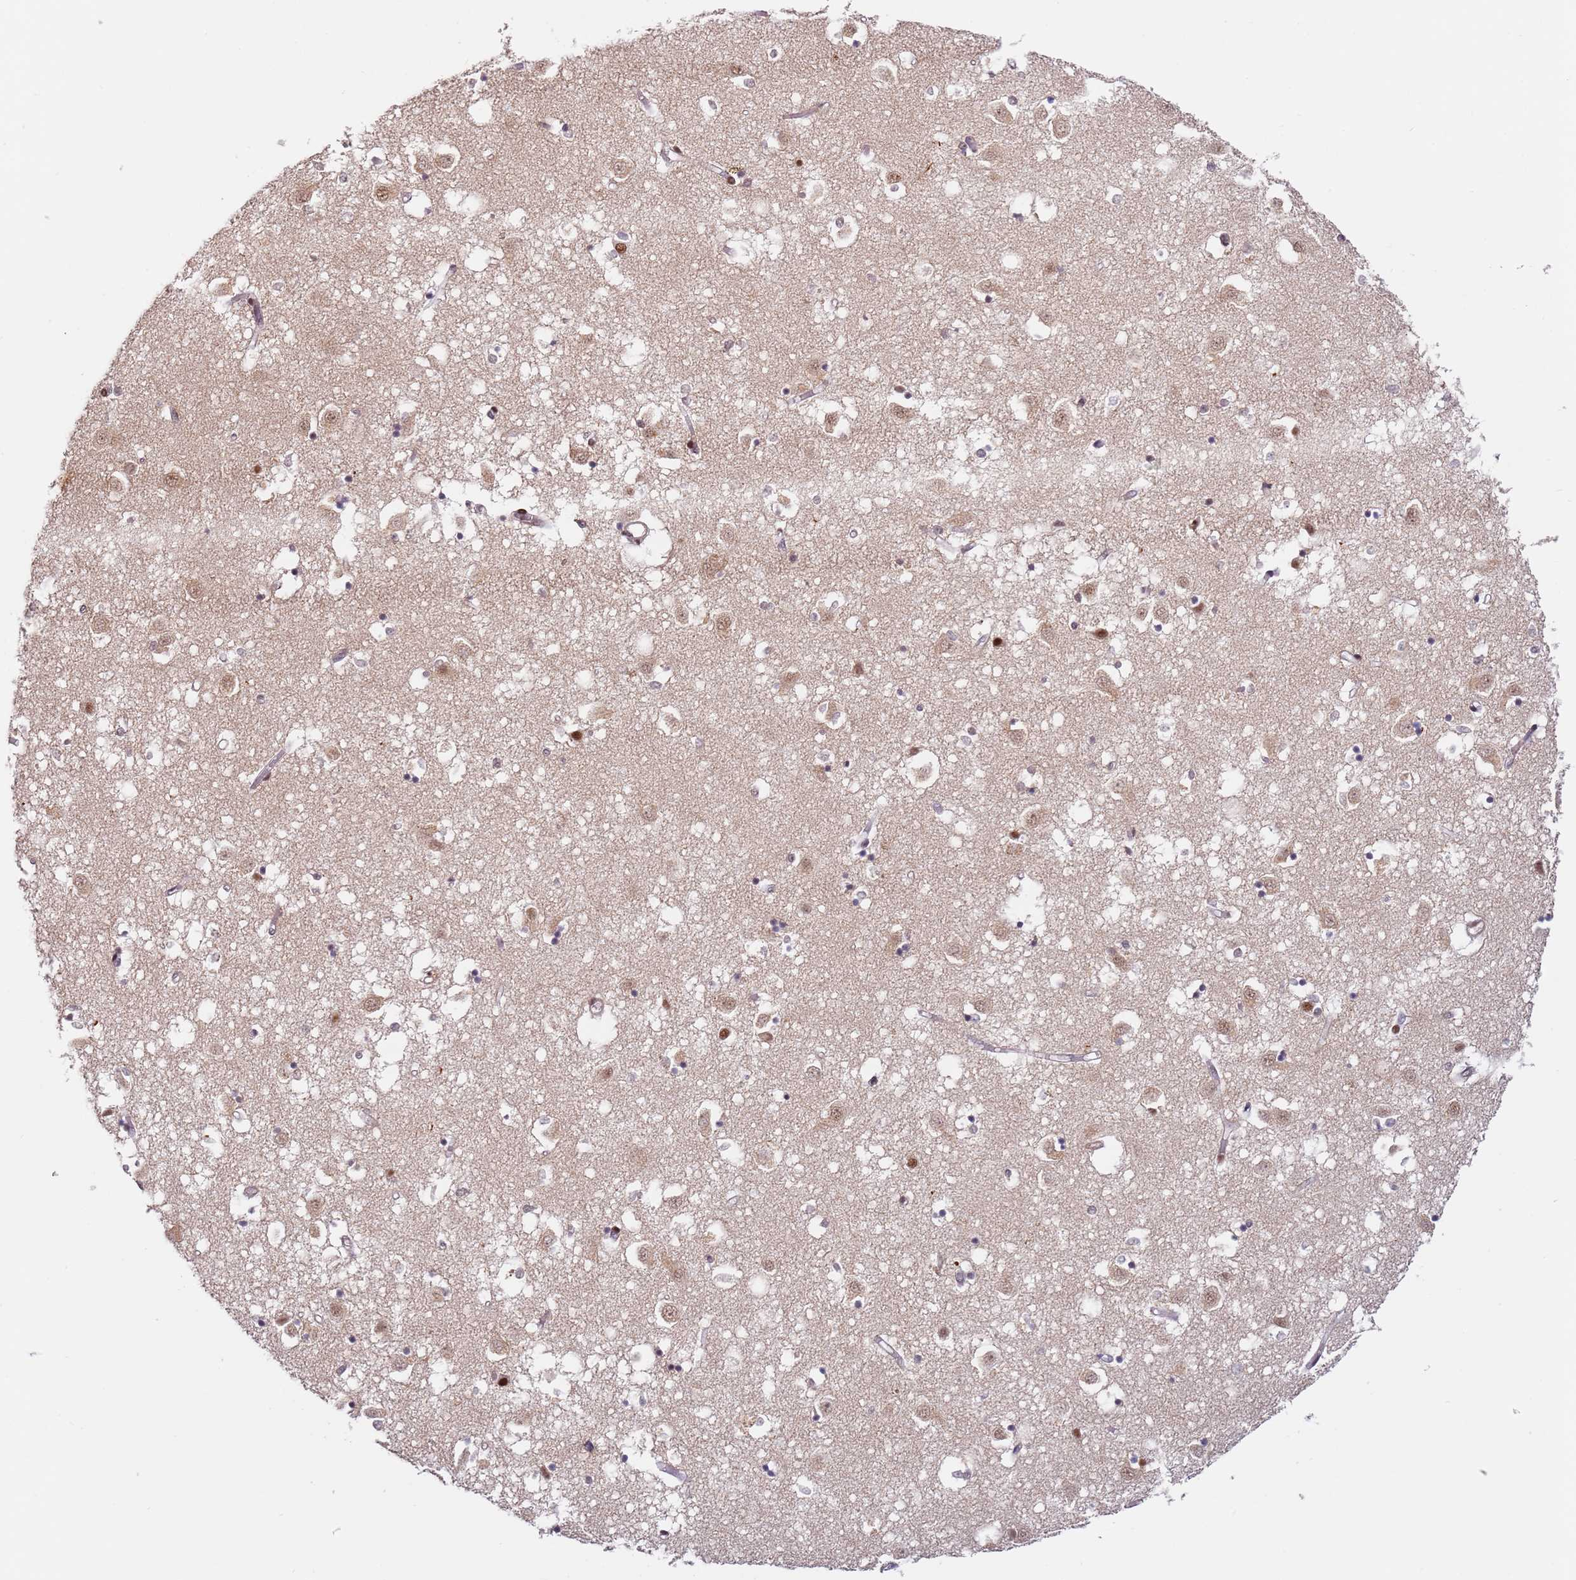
{"staining": {"intensity": "moderate", "quantity": "<25%", "location": "nuclear"}, "tissue": "caudate", "cell_type": "Glial cells", "image_type": "normal", "snomed": [{"axis": "morphology", "description": "Normal tissue, NOS"}, {"axis": "topography", "description": "Lateral ventricle wall"}], "caption": "A histopathology image of caudate stained for a protein displays moderate nuclear brown staining in glial cells. The staining was performed using DAB (3,3'-diaminobenzidine), with brown indicating positive protein expression. Nuclei are stained blue with hematoxylin.", "gene": "LGALSL", "patient": {"sex": "male", "age": 70}}